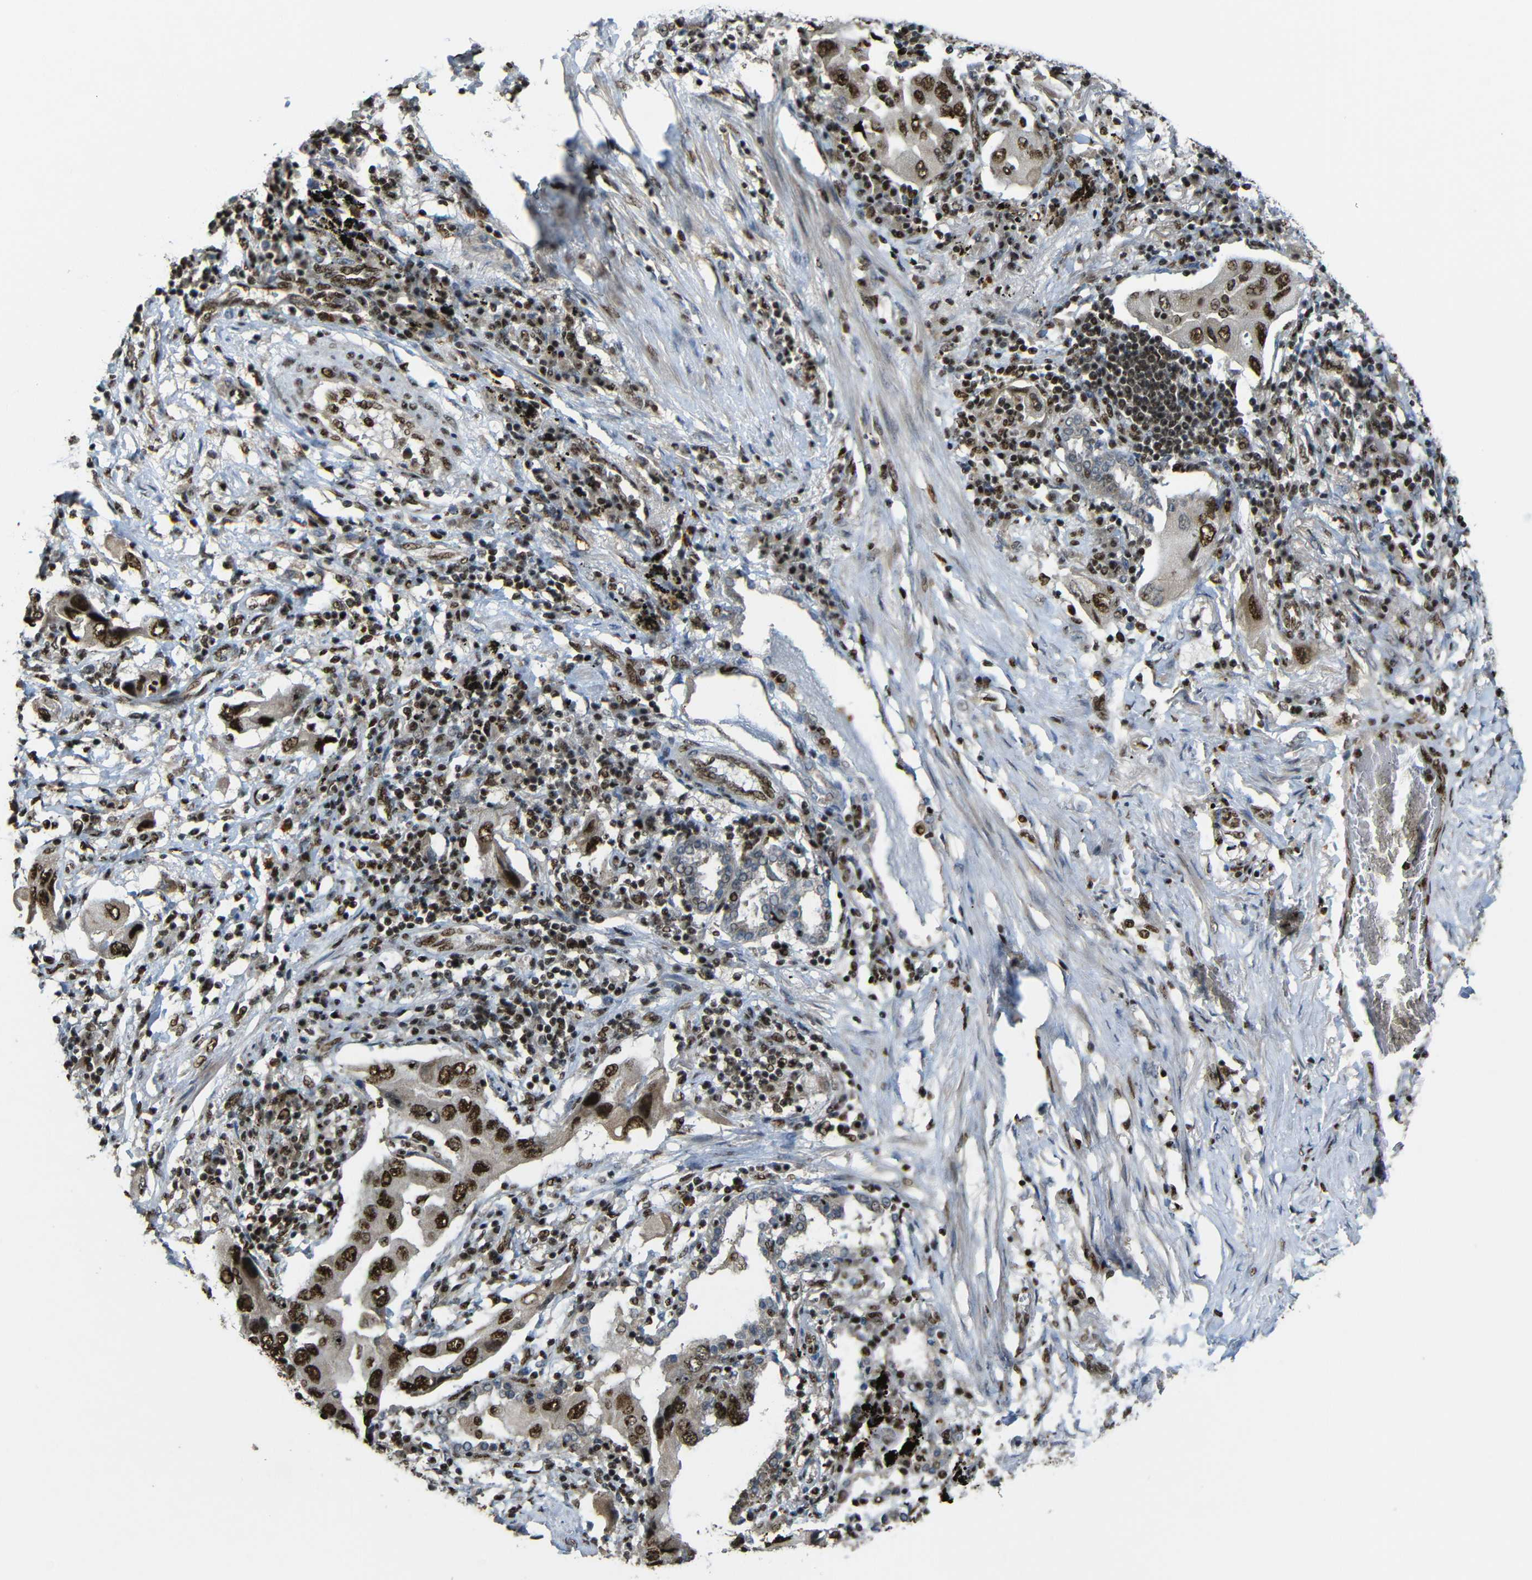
{"staining": {"intensity": "strong", "quantity": ">75%", "location": "cytoplasmic/membranous,nuclear"}, "tissue": "lung cancer", "cell_type": "Tumor cells", "image_type": "cancer", "snomed": [{"axis": "morphology", "description": "Adenocarcinoma, NOS"}, {"axis": "topography", "description": "Lung"}], "caption": "This is an image of immunohistochemistry (IHC) staining of lung adenocarcinoma, which shows strong staining in the cytoplasmic/membranous and nuclear of tumor cells.", "gene": "TCF7L2", "patient": {"sex": "female", "age": 65}}